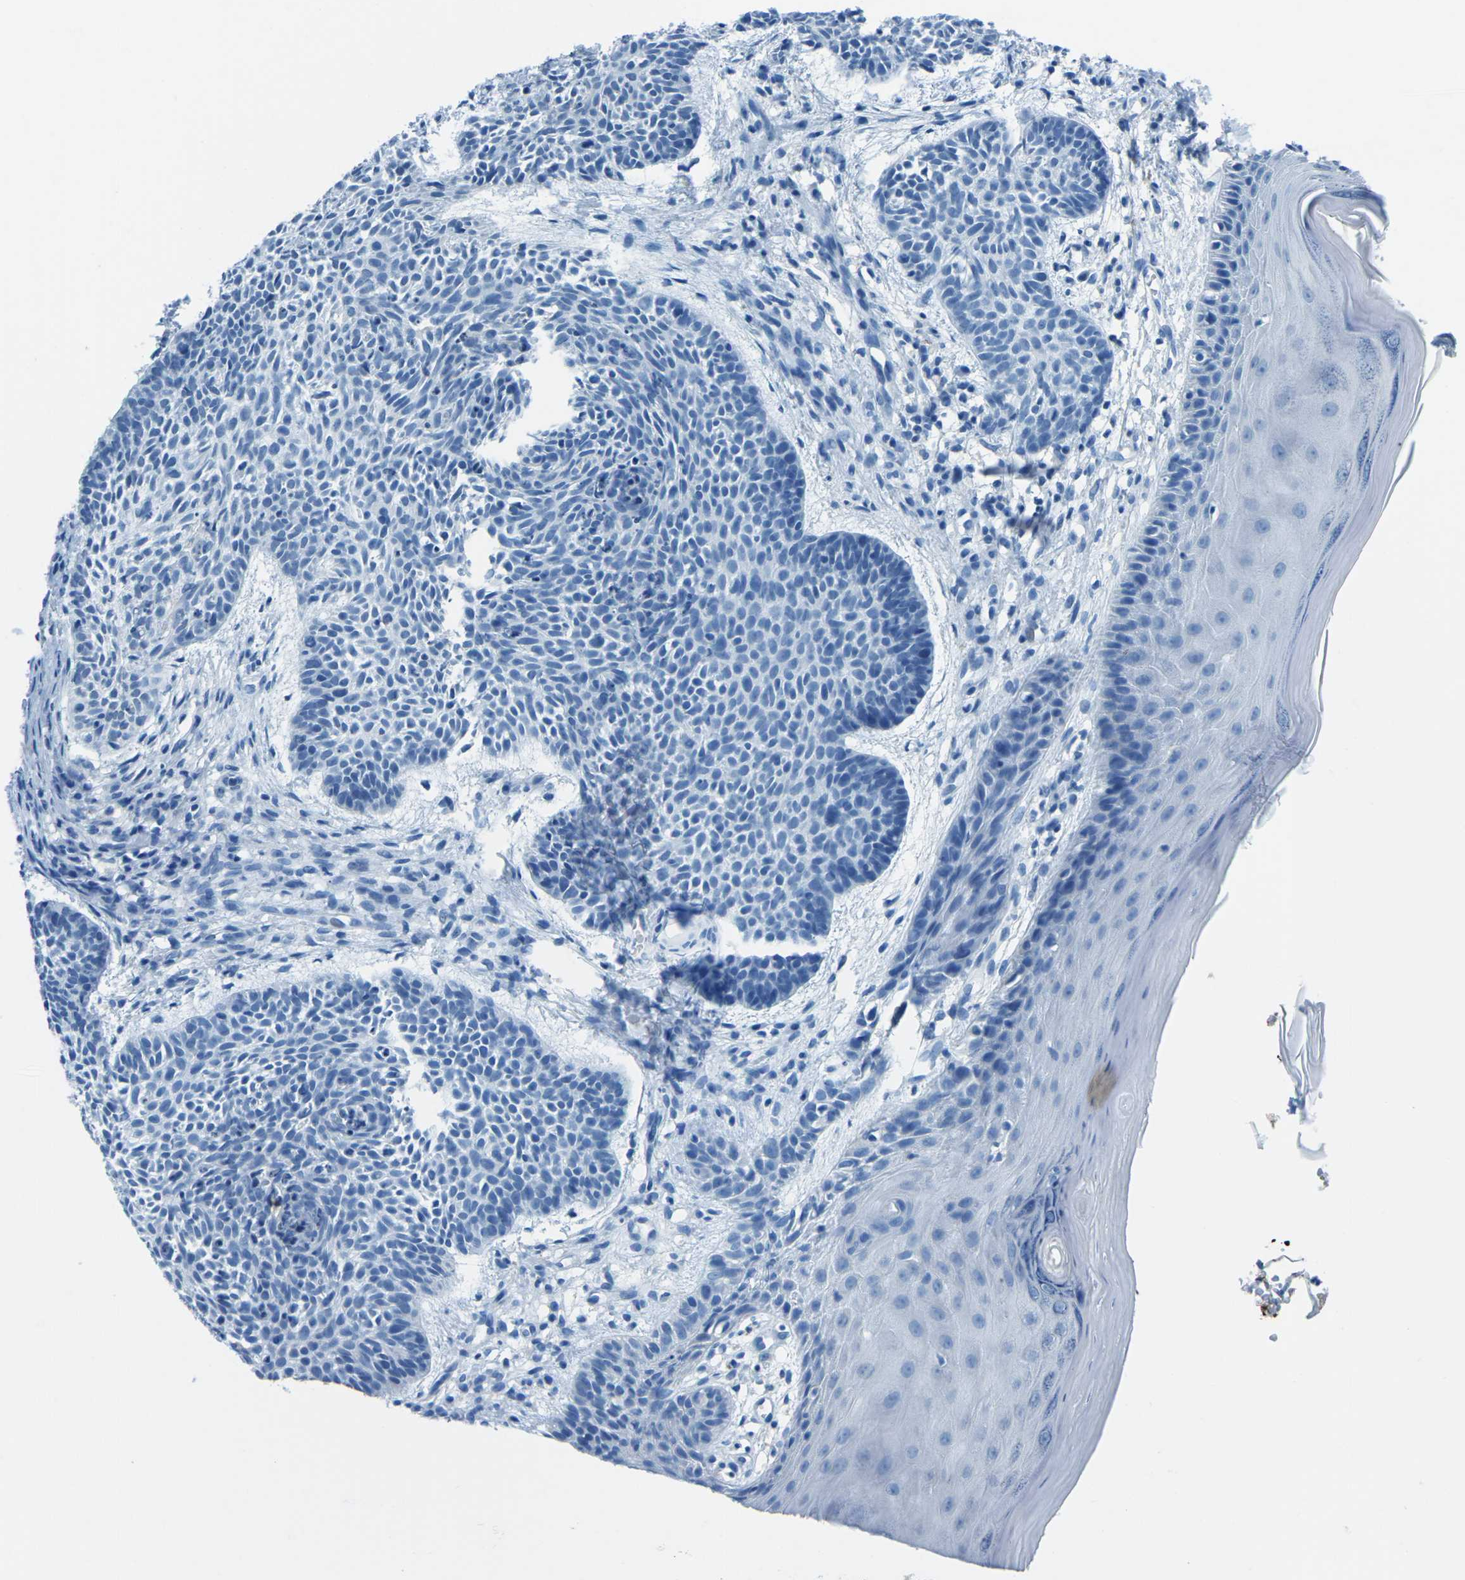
{"staining": {"intensity": "negative", "quantity": "none", "location": "none"}, "tissue": "skin cancer", "cell_type": "Tumor cells", "image_type": "cancer", "snomed": [{"axis": "morphology", "description": "Basal cell carcinoma"}, {"axis": "topography", "description": "Skin"}], "caption": "This is an IHC micrograph of human basal cell carcinoma (skin). There is no expression in tumor cells.", "gene": "MYH8", "patient": {"sex": "male", "age": 60}}